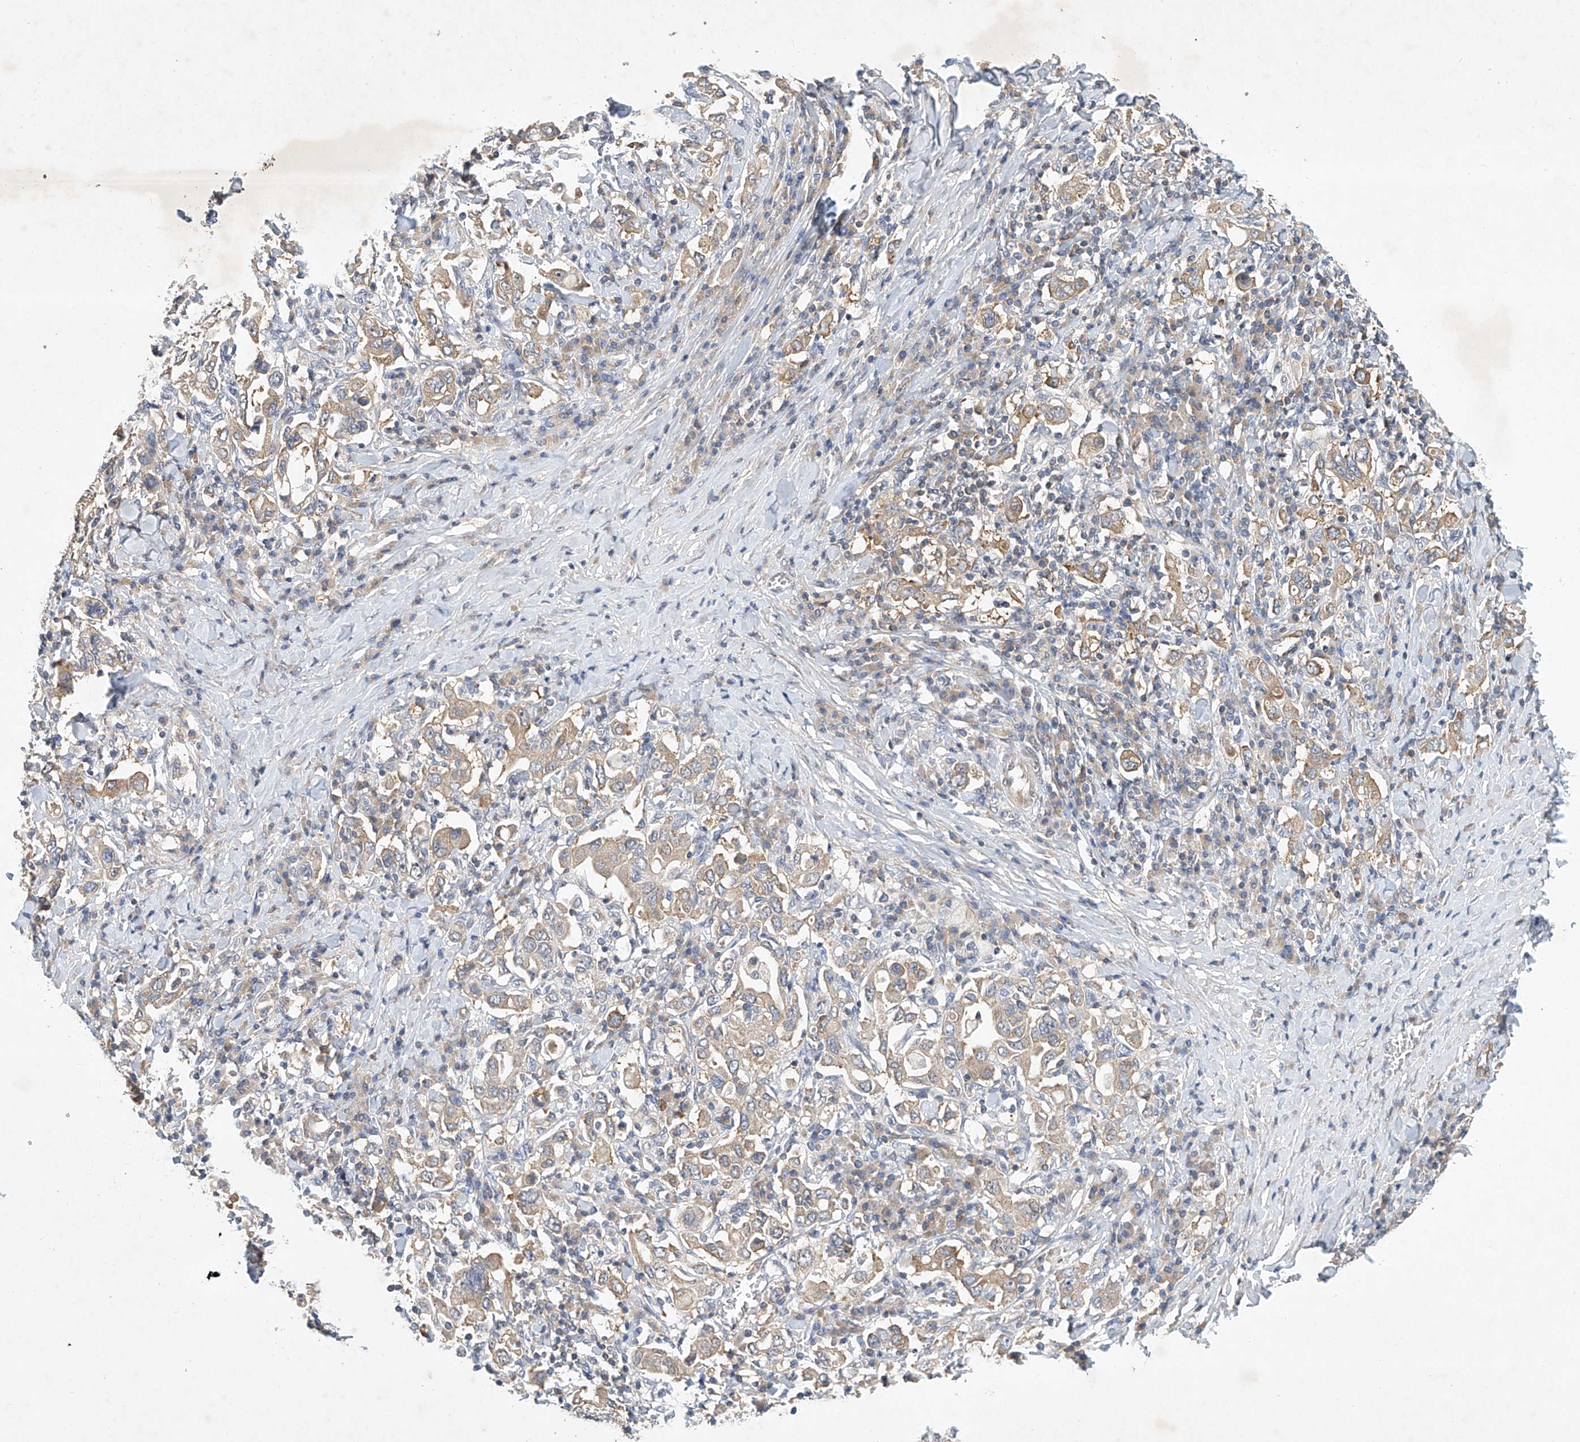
{"staining": {"intensity": "weak", "quantity": ">75%", "location": "cytoplasmic/membranous"}, "tissue": "stomach cancer", "cell_type": "Tumor cells", "image_type": "cancer", "snomed": [{"axis": "morphology", "description": "Adenocarcinoma, NOS"}, {"axis": "topography", "description": "Stomach, upper"}], "caption": "Immunohistochemistry (IHC) micrograph of neoplastic tissue: stomach cancer (adenocarcinoma) stained using IHC exhibits low levels of weak protein expression localized specifically in the cytoplasmic/membranous of tumor cells, appearing as a cytoplasmic/membranous brown color.", "gene": "CARMIL1", "patient": {"sex": "male", "age": 62}}